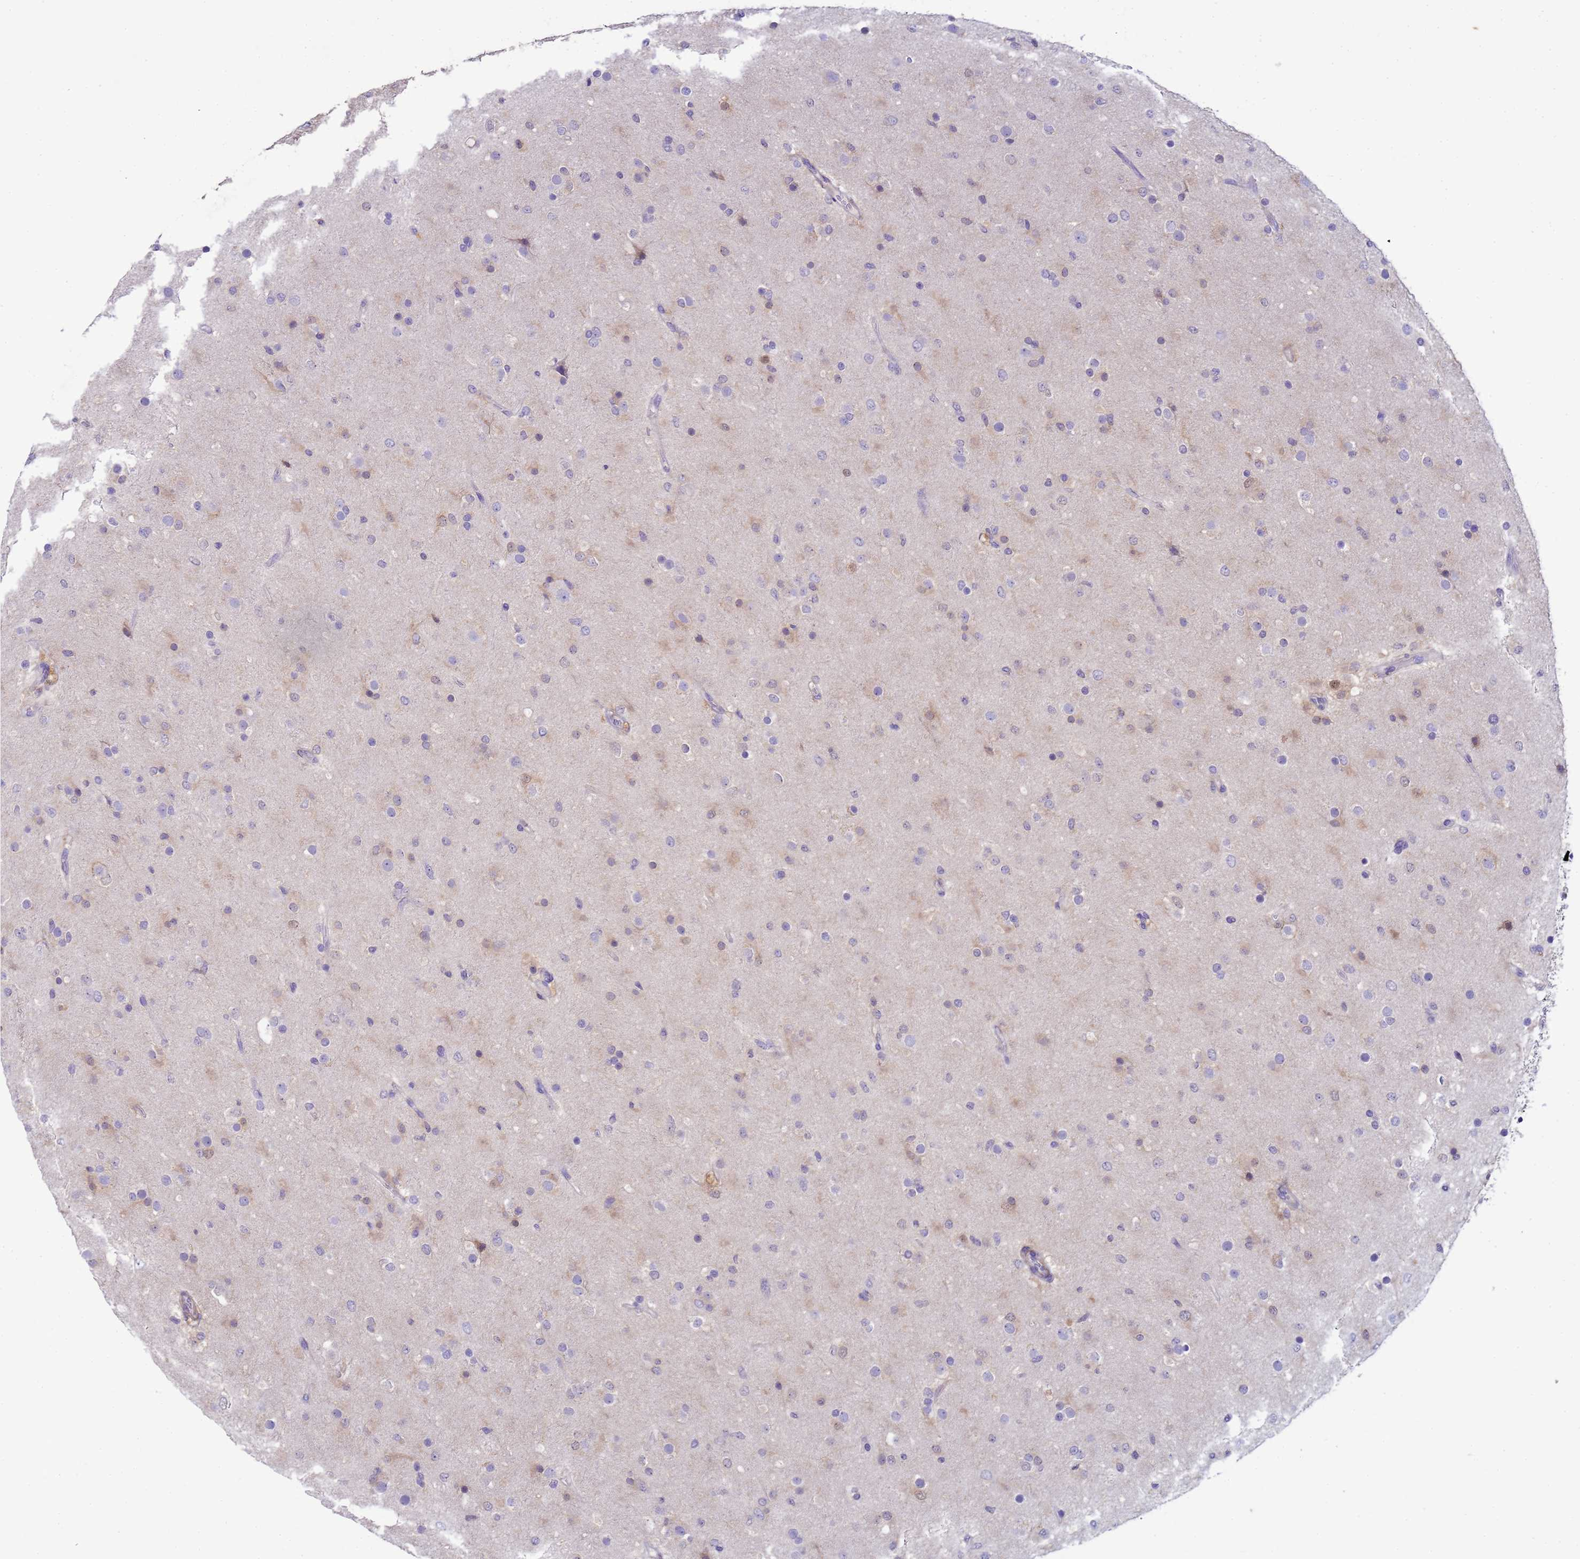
{"staining": {"intensity": "weak", "quantity": "<25%", "location": "cytoplasmic/membranous,nuclear"}, "tissue": "glioma", "cell_type": "Tumor cells", "image_type": "cancer", "snomed": [{"axis": "morphology", "description": "Glioma, malignant, Low grade"}, {"axis": "topography", "description": "Brain"}], "caption": "Immunohistochemical staining of malignant low-grade glioma shows no significant staining in tumor cells.", "gene": "KLHL13", "patient": {"sex": "male", "age": 65}}